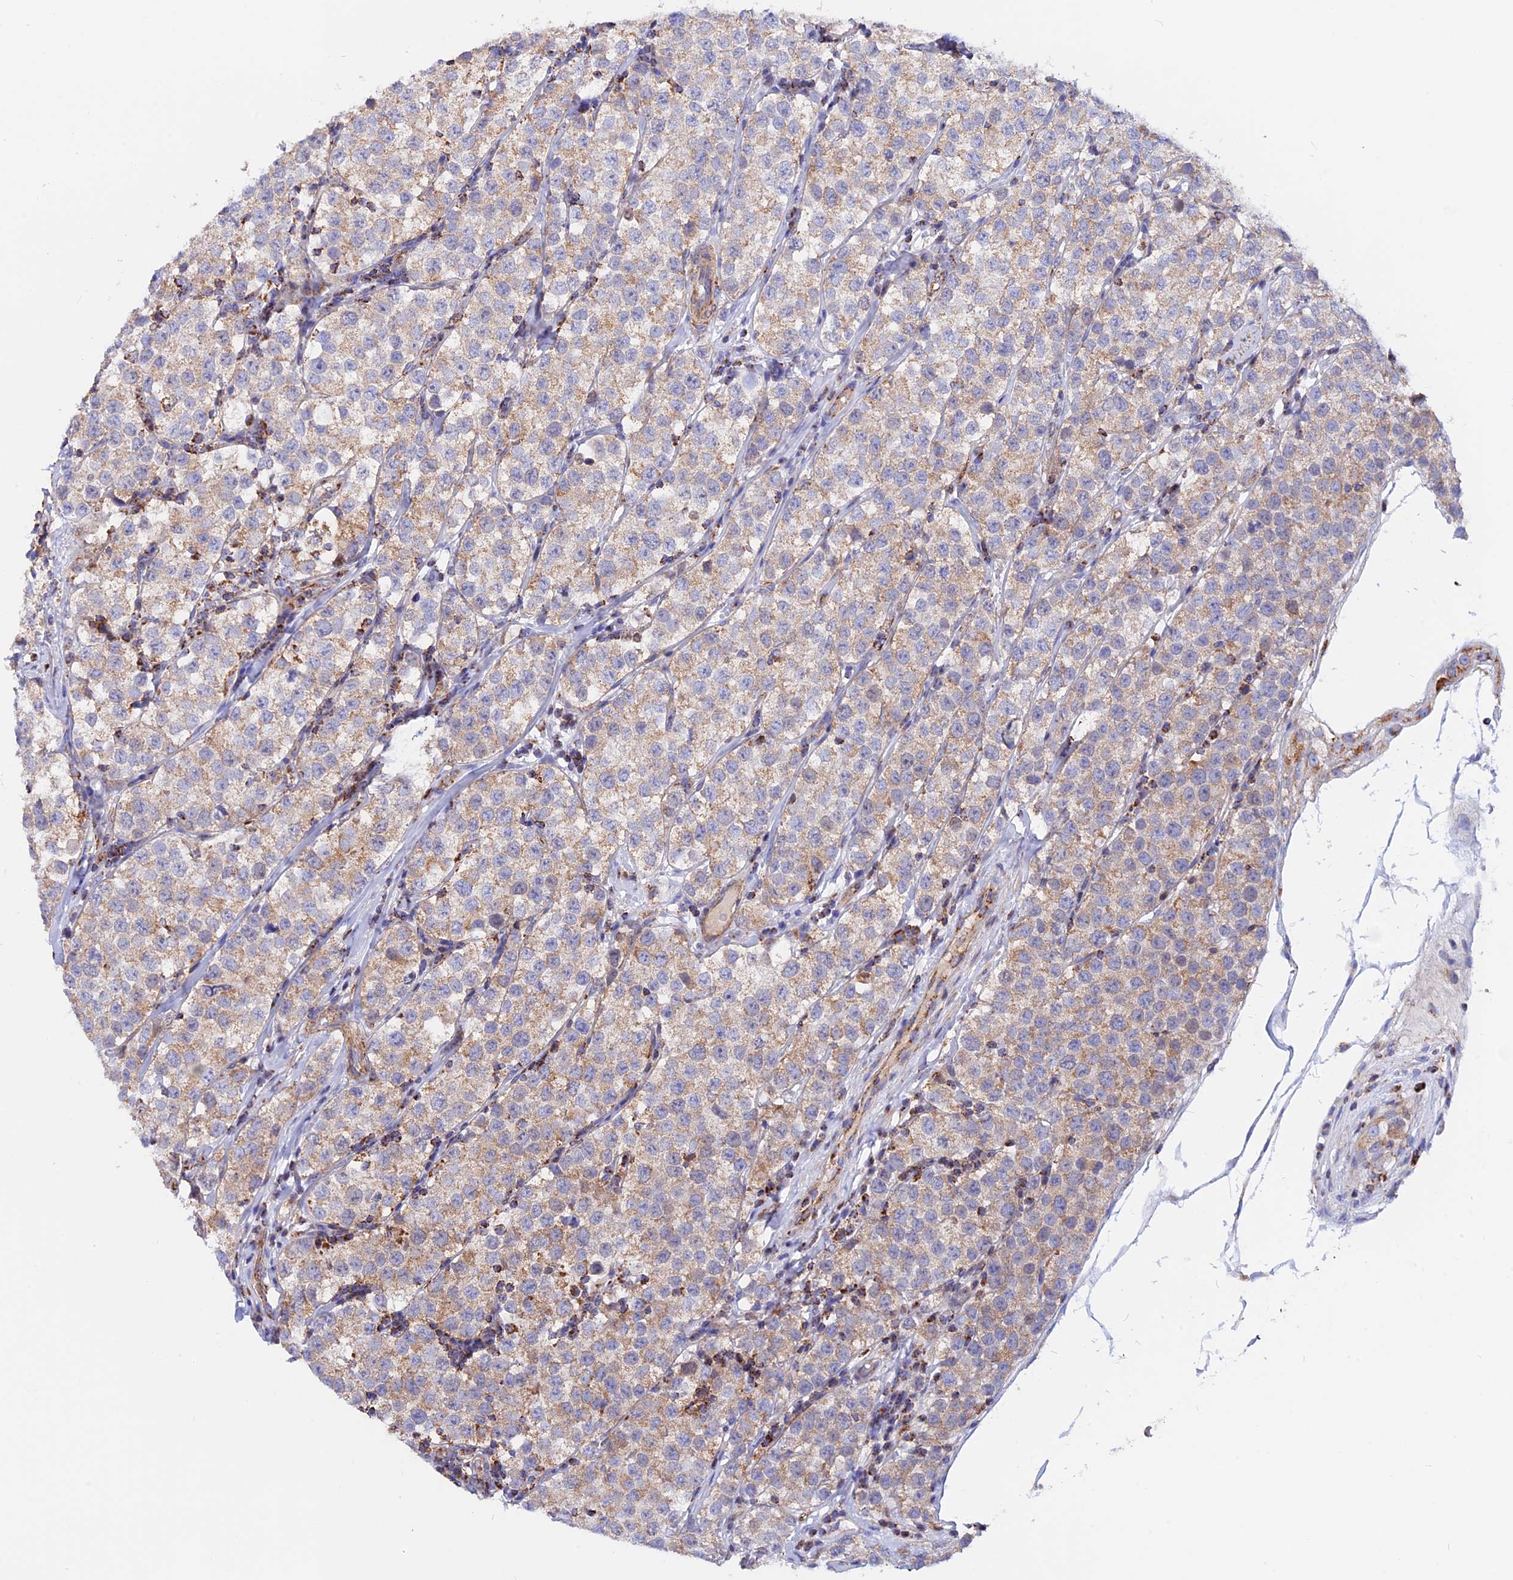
{"staining": {"intensity": "weak", "quantity": ">75%", "location": "cytoplasmic/membranous"}, "tissue": "testis cancer", "cell_type": "Tumor cells", "image_type": "cancer", "snomed": [{"axis": "morphology", "description": "Seminoma, NOS"}, {"axis": "topography", "description": "Testis"}], "caption": "High-power microscopy captured an IHC photomicrograph of seminoma (testis), revealing weak cytoplasmic/membranous positivity in about >75% of tumor cells. (DAB = brown stain, brightfield microscopy at high magnification).", "gene": "GCDH", "patient": {"sex": "male", "age": 34}}